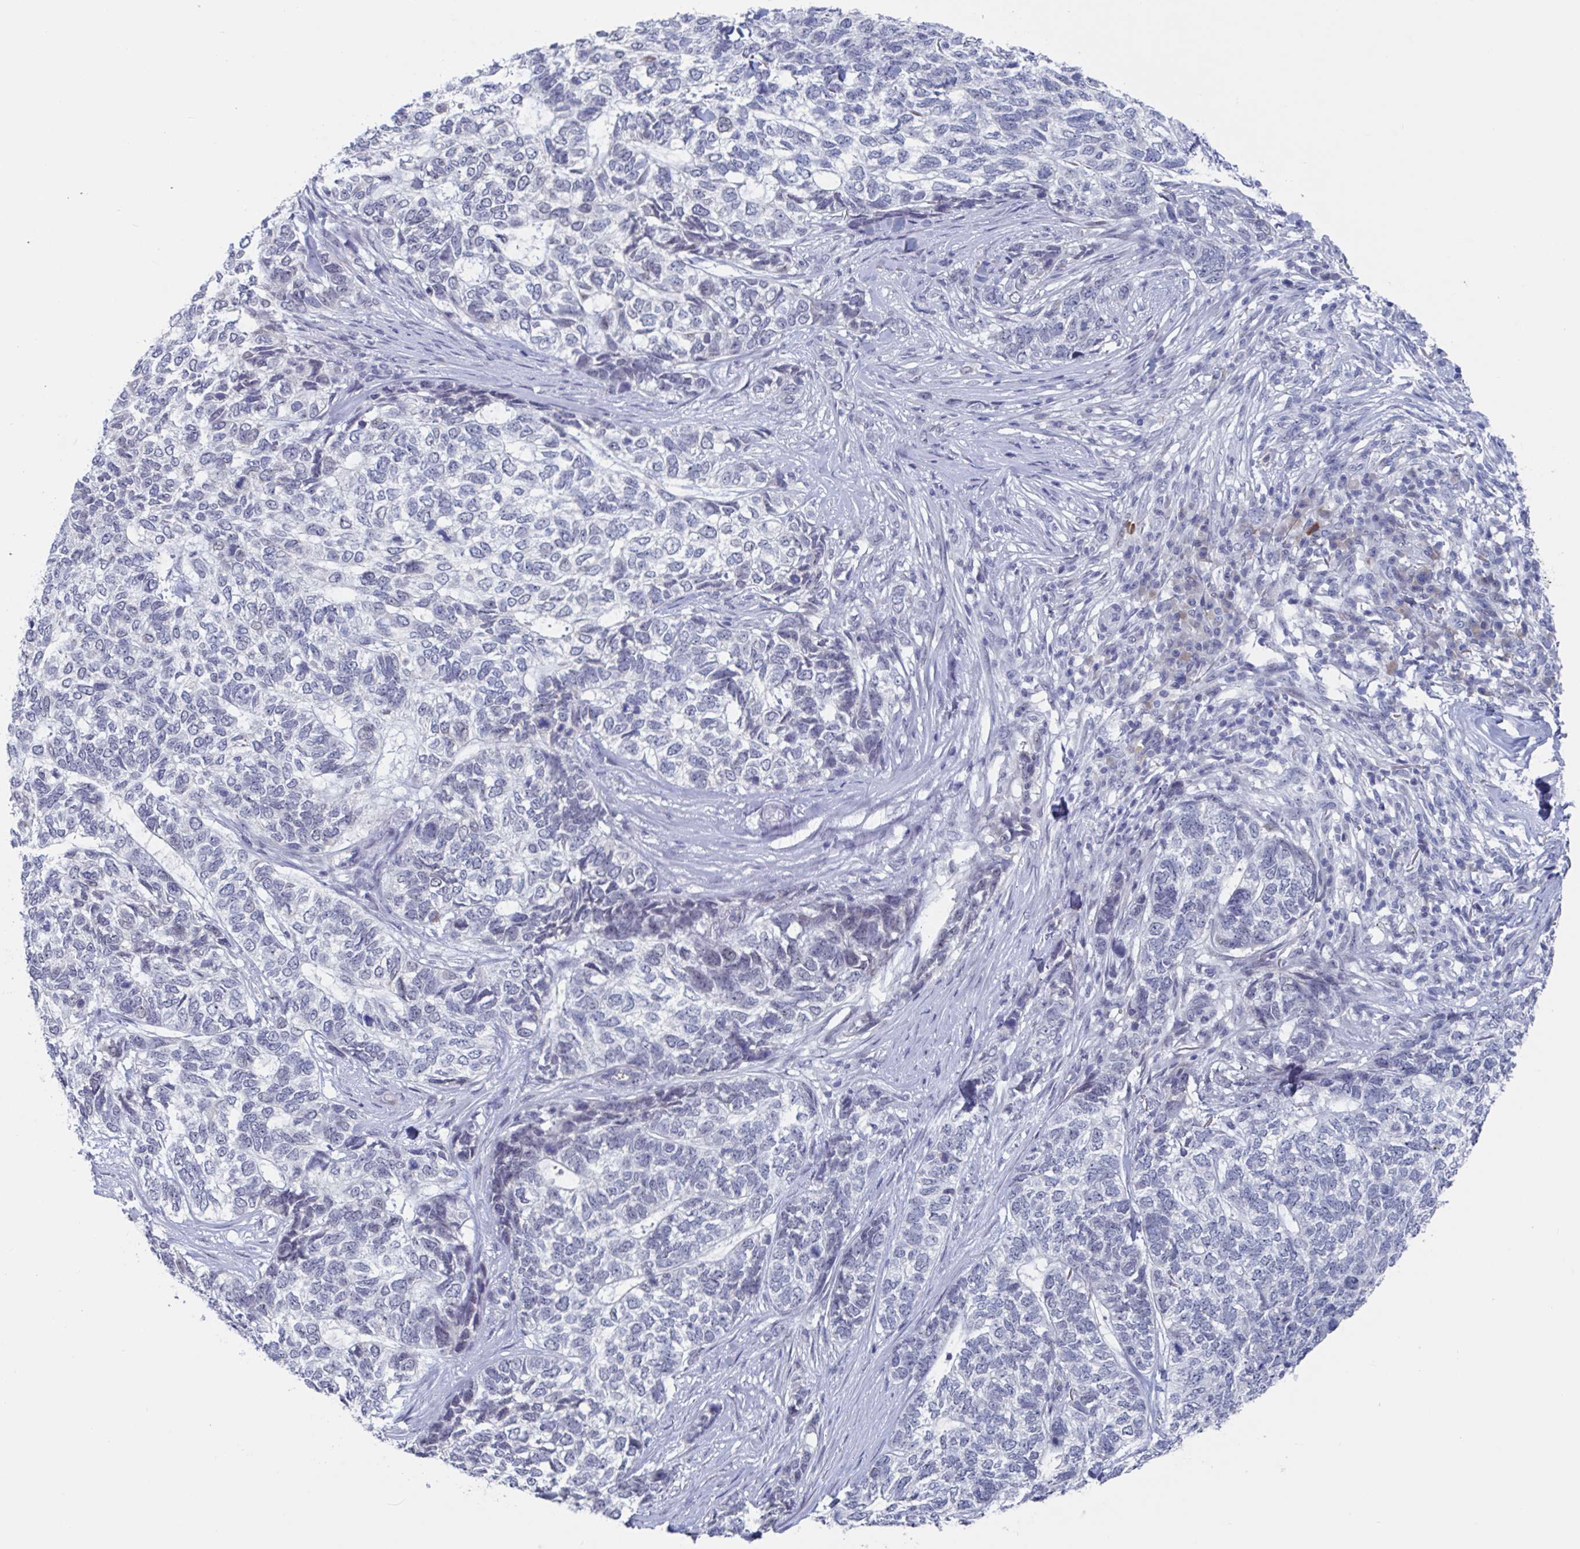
{"staining": {"intensity": "negative", "quantity": "none", "location": "none"}, "tissue": "skin cancer", "cell_type": "Tumor cells", "image_type": "cancer", "snomed": [{"axis": "morphology", "description": "Basal cell carcinoma"}, {"axis": "topography", "description": "Skin"}], "caption": "Immunohistochemistry of basal cell carcinoma (skin) exhibits no staining in tumor cells.", "gene": "KDM4D", "patient": {"sex": "female", "age": 65}}